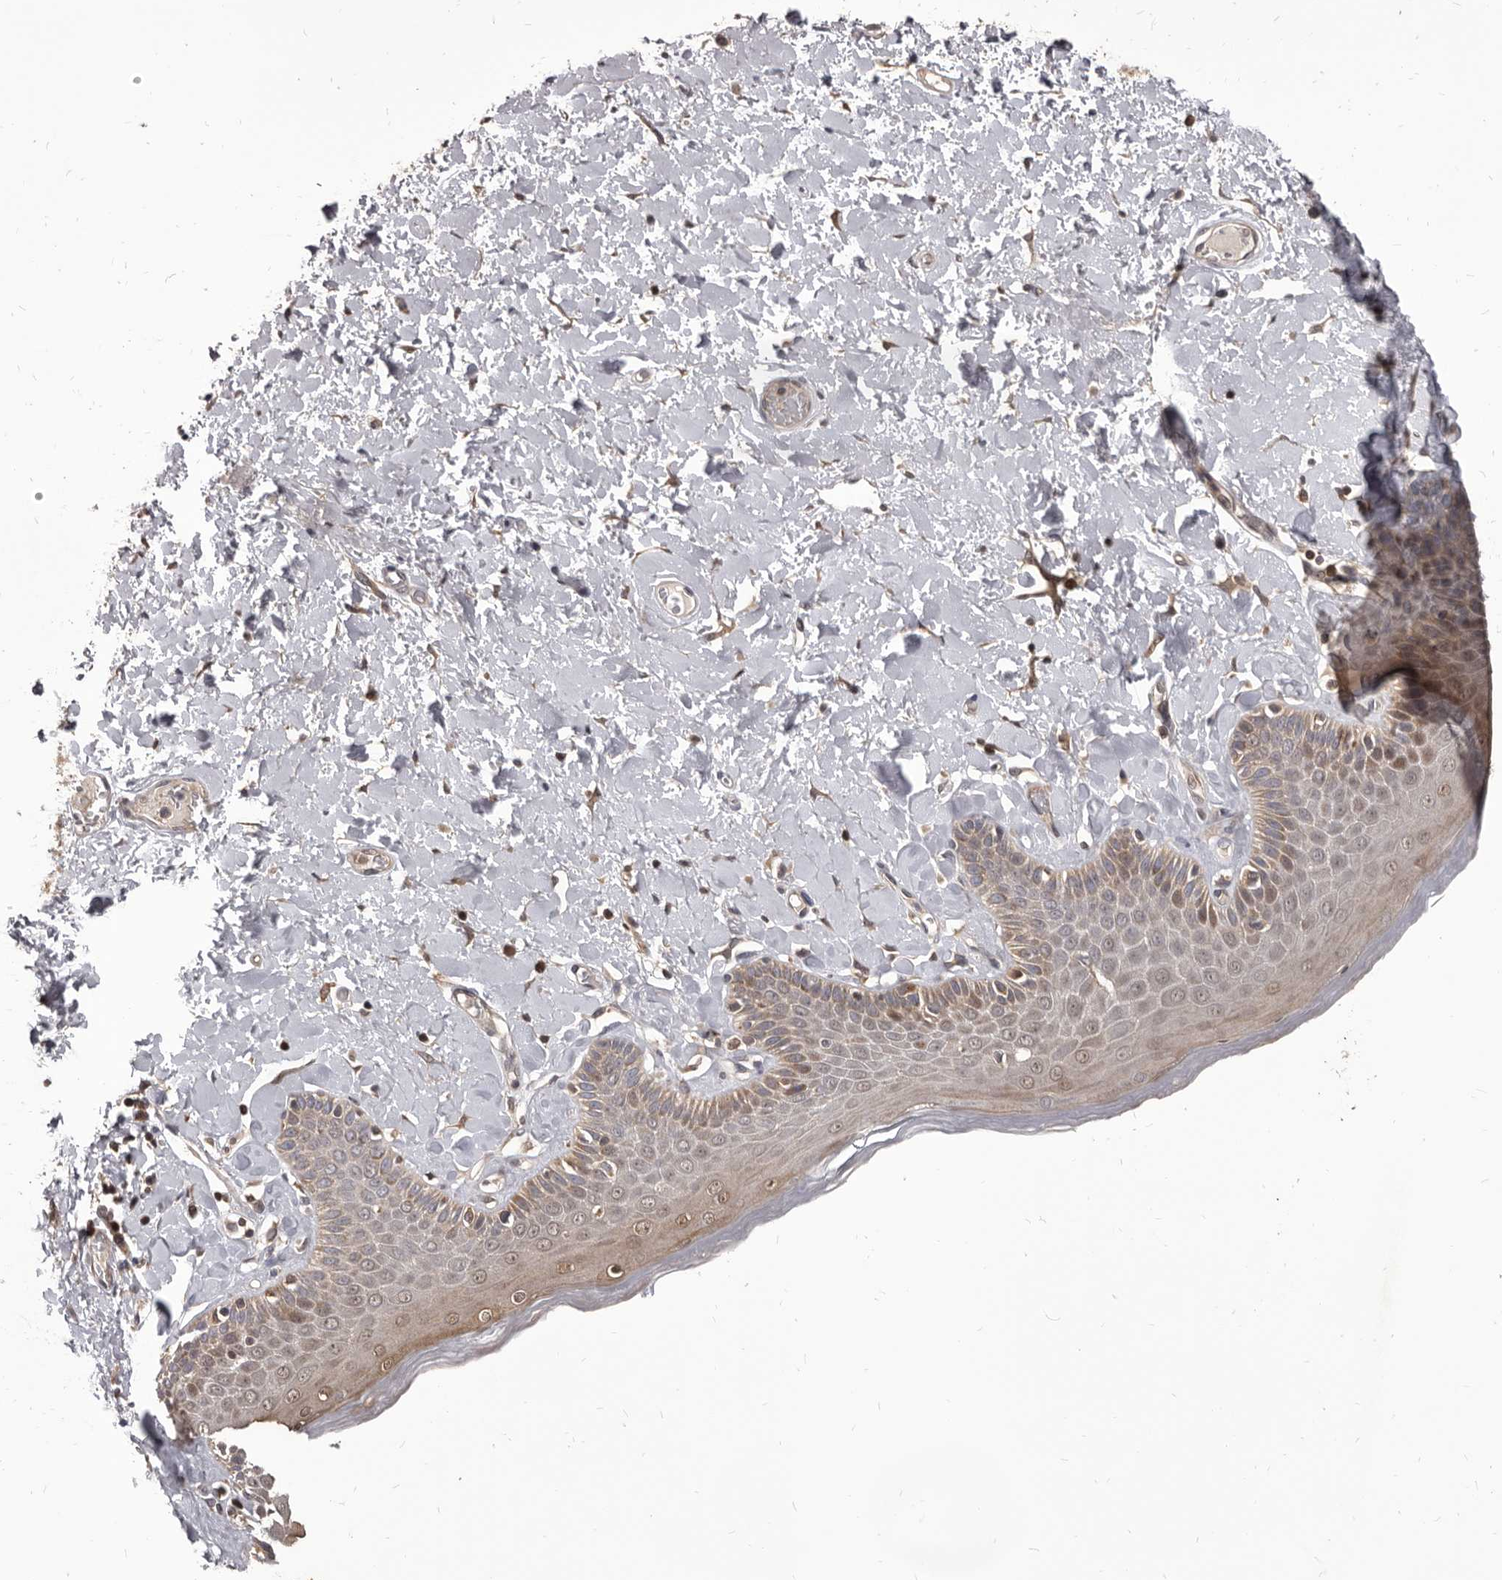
{"staining": {"intensity": "moderate", "quantity": ">75%", "location": "cytoplasmic/membranous,nuclear"}, "tissue": "skin", "cell_type": "Epidermal cells", "image_type": "normal", "snomed": [{"axis": "morphology", "description": "Normal tissue, NOS"}, {"axis": "topography", "description": "Anal"}], "caption": "Moderate cytoplasmic/membranous,nuclear protein staining is present in about >75% of epidermal cells in skin.", "gene": "MAP3K14", "patient": {"sex": "male", "age": 69}}